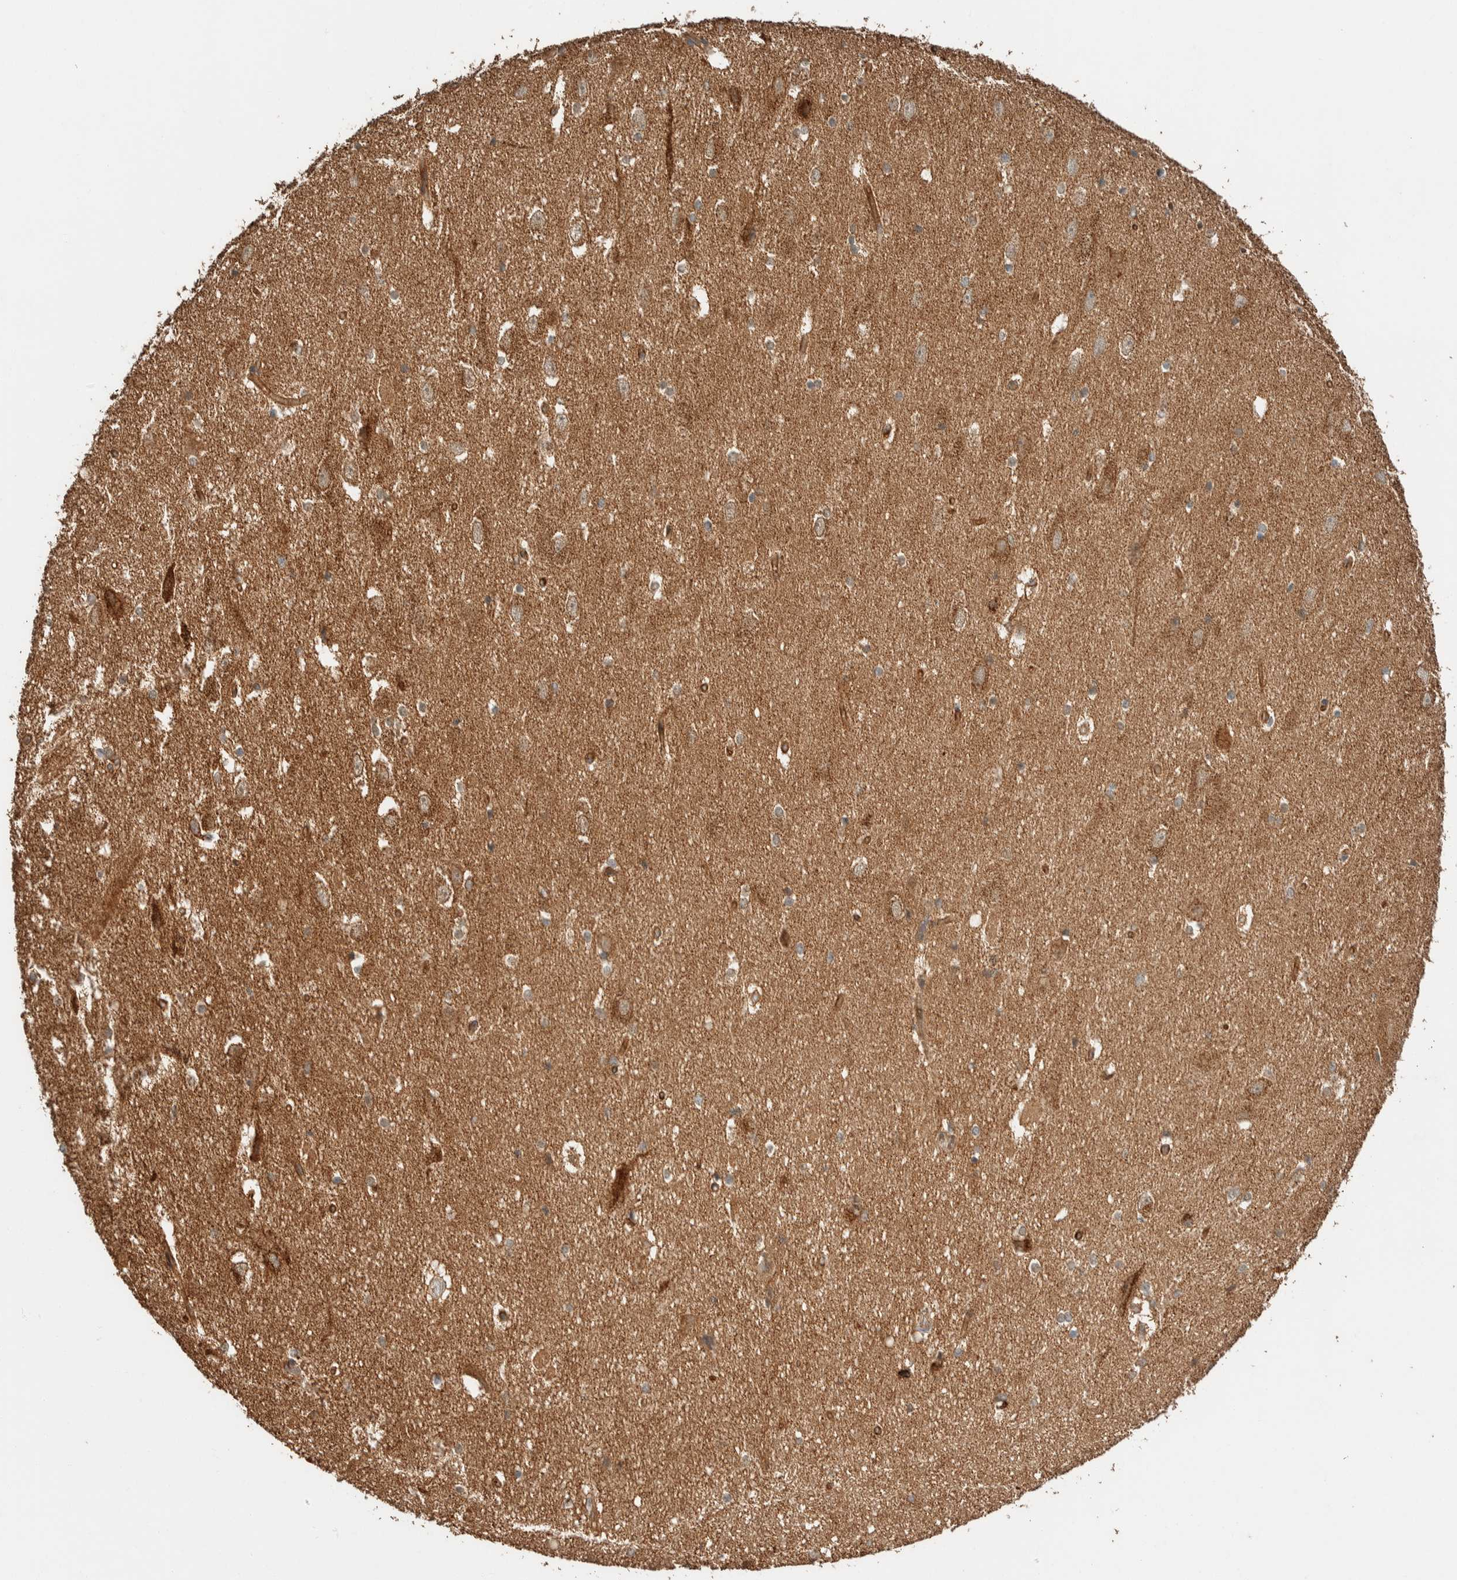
{"staining": {"intensity": "moderate", "quantity": "25%-75%", "location": "cytoplasmic/membranous"}, "tissue": "hippocampus", "cell_type": "Glial cells", "image_type": "normal", "snomed": [{"axis": "morphology", "description": "Normal tissue, NOS"}, {"axis": "topography", "description": "Hippocampus"}], "caption": "Immunohistochemistry (DAB) staining of benign hippocampus exhibits moderate cytoplasmic/membranous protein staining in approximately 25%-75% of glial cells.", "gene": "ZNF567", "patient": {"sex": "female", "age": 19}}